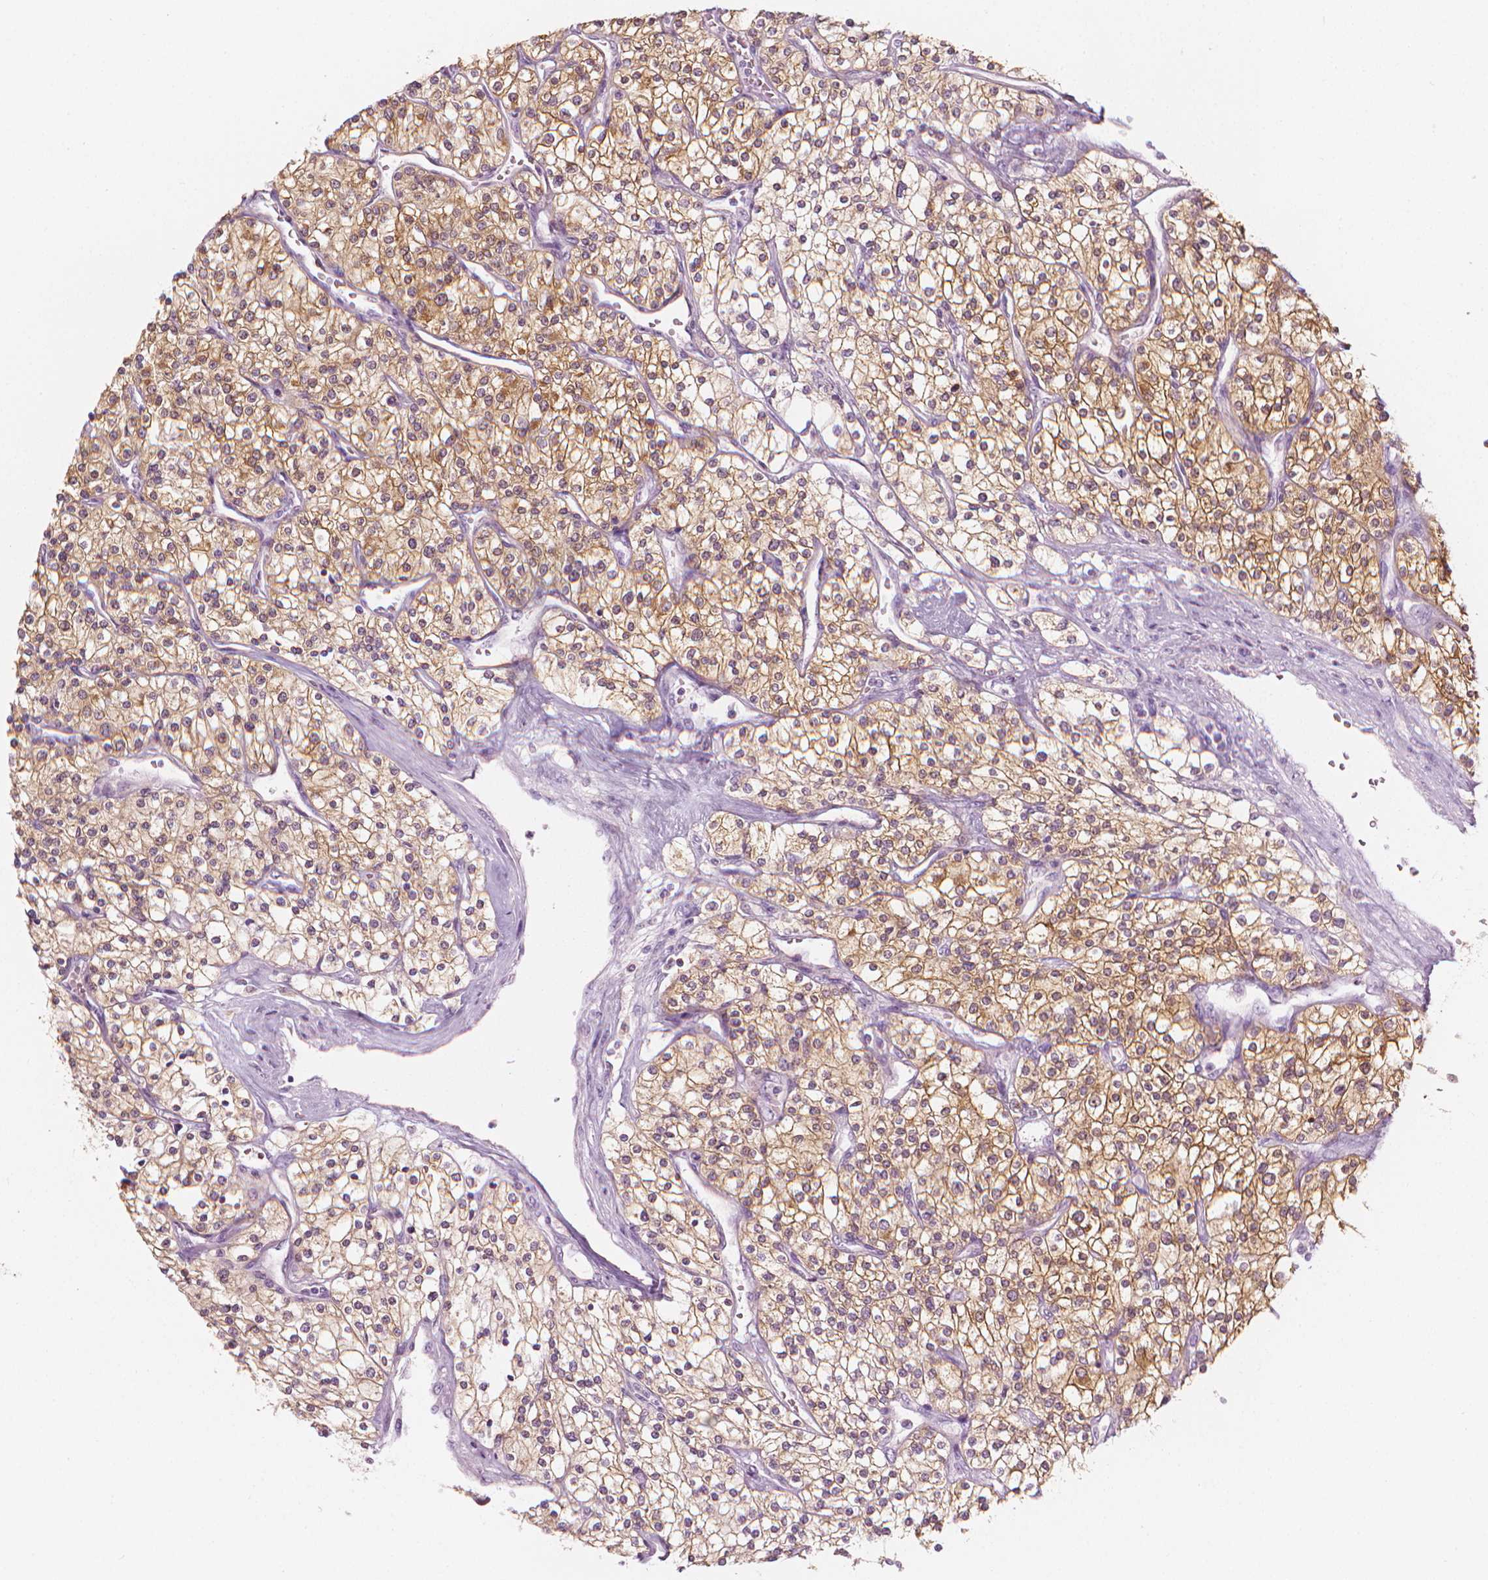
{"staining": {"intensity": "moderate", "quantity": ">75%", "location": "cytoplasmic/membranous"}, "tissue": "renal cancer", "cell_type": "Tumor cells", "image_type": "cancer", "snomed": [{"axis": "morphology", "description": "Adenocarcinoma, NOS"}, {"axis": "topography", "description": "Kidney"}], "caption": "Moderate cytoplasmic/membranous staining is identified in approximately >75% of tumor cells in renal cancer.", "gene": "SHMT1", "patient": {"sex": "male", "age": 80}}